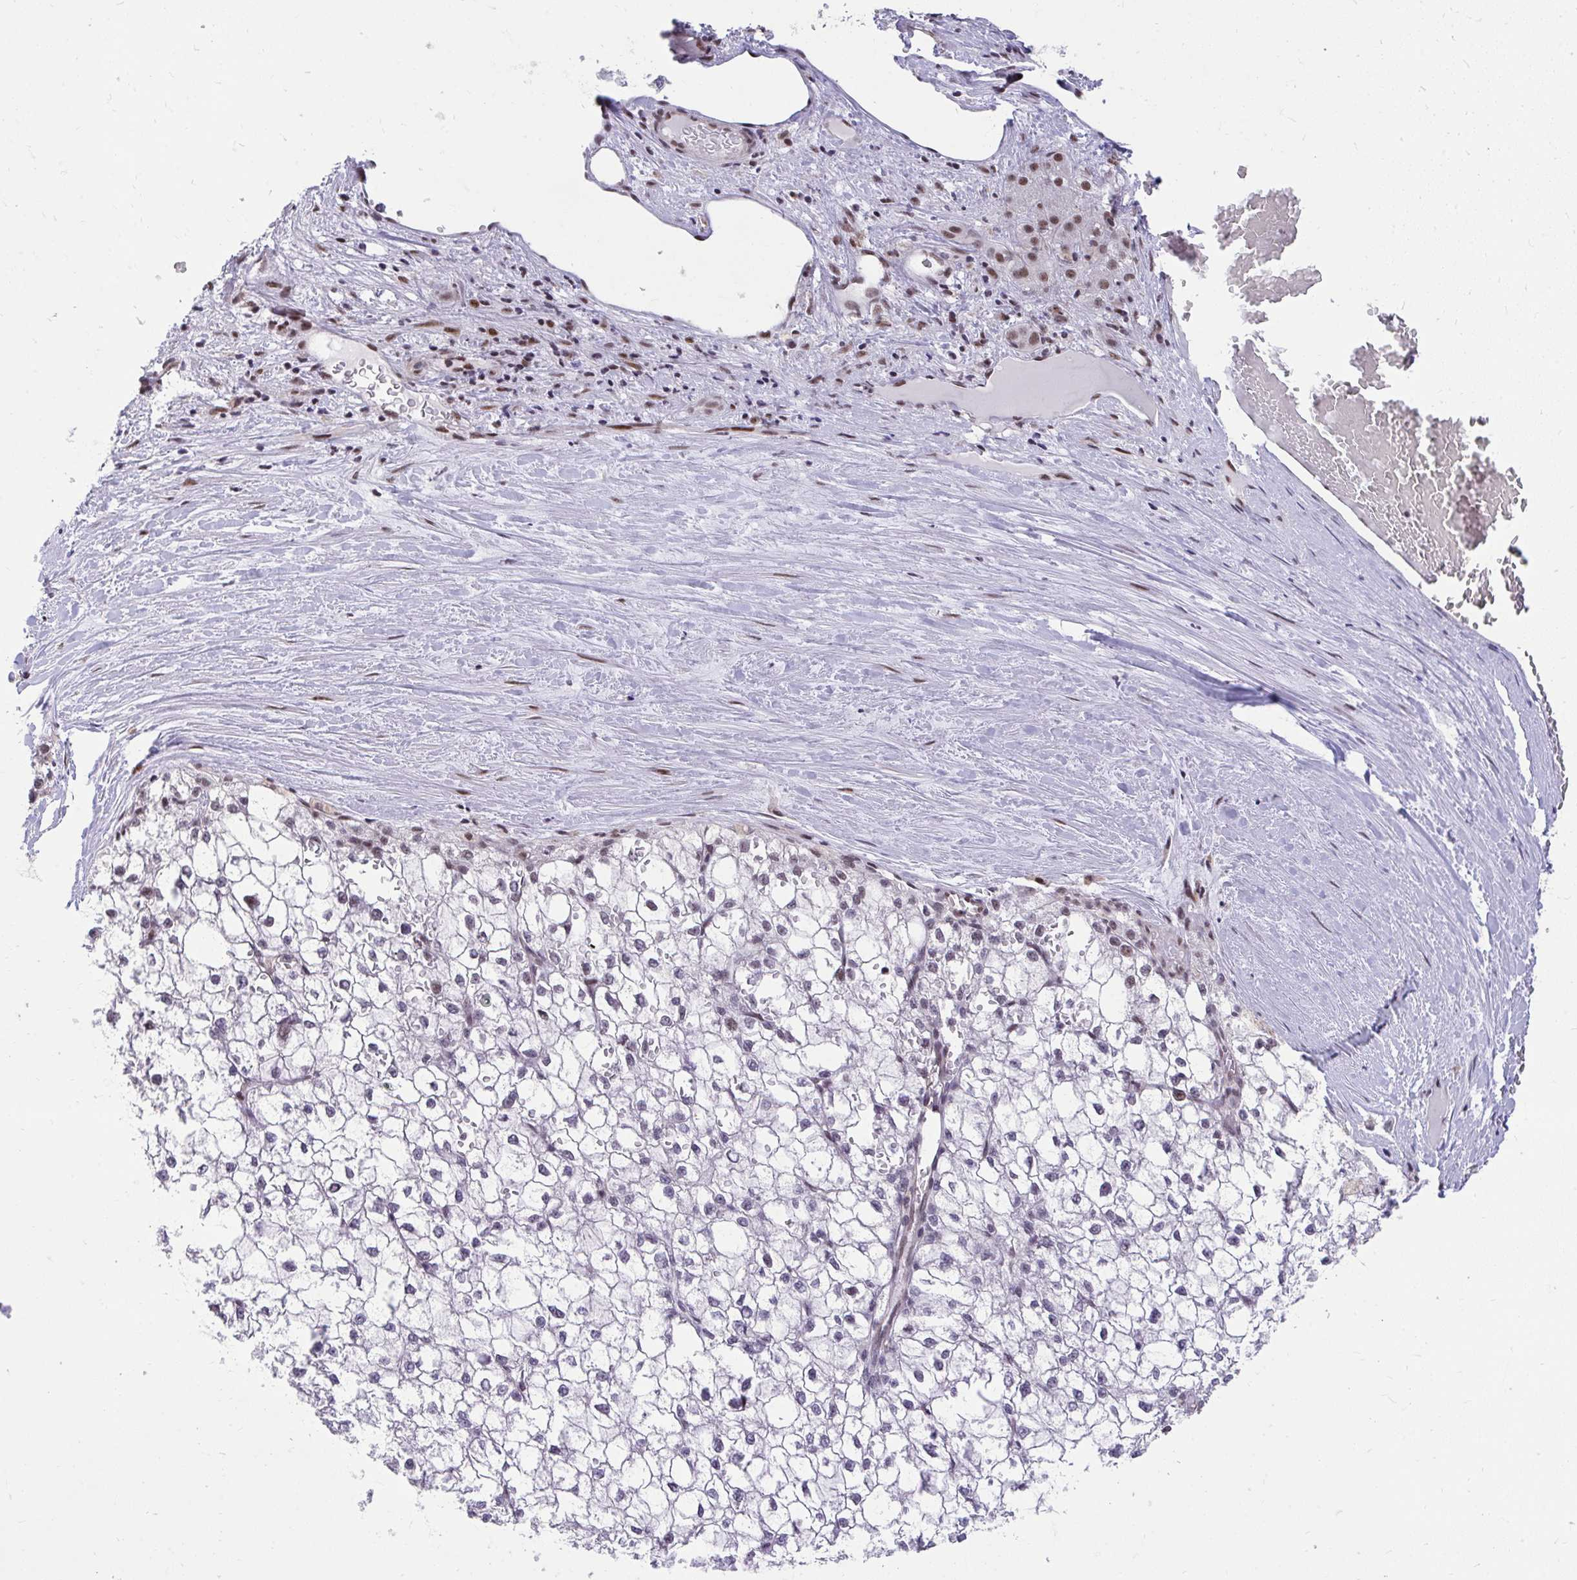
{"staining": {"intensity": "negative", "quantity": "none", "location": "none"}, "tissue": "liver cancer", "cell_type": "Tumor cells", "image_type": "cancer", "snomed": [{"axis": "morphology", "description": "Carcinoma, Hepatocellular, NOS"}, {"axis": "topography", "description": "Liver"}], "caption": "The histopathology image displays no significant expression in tumor cells of liver cancer. (DAB IHC visualized using brightfield microscopy, high magnification).", "gene": "HOXA4", "patient": {"sex": "female", "age": 43}}